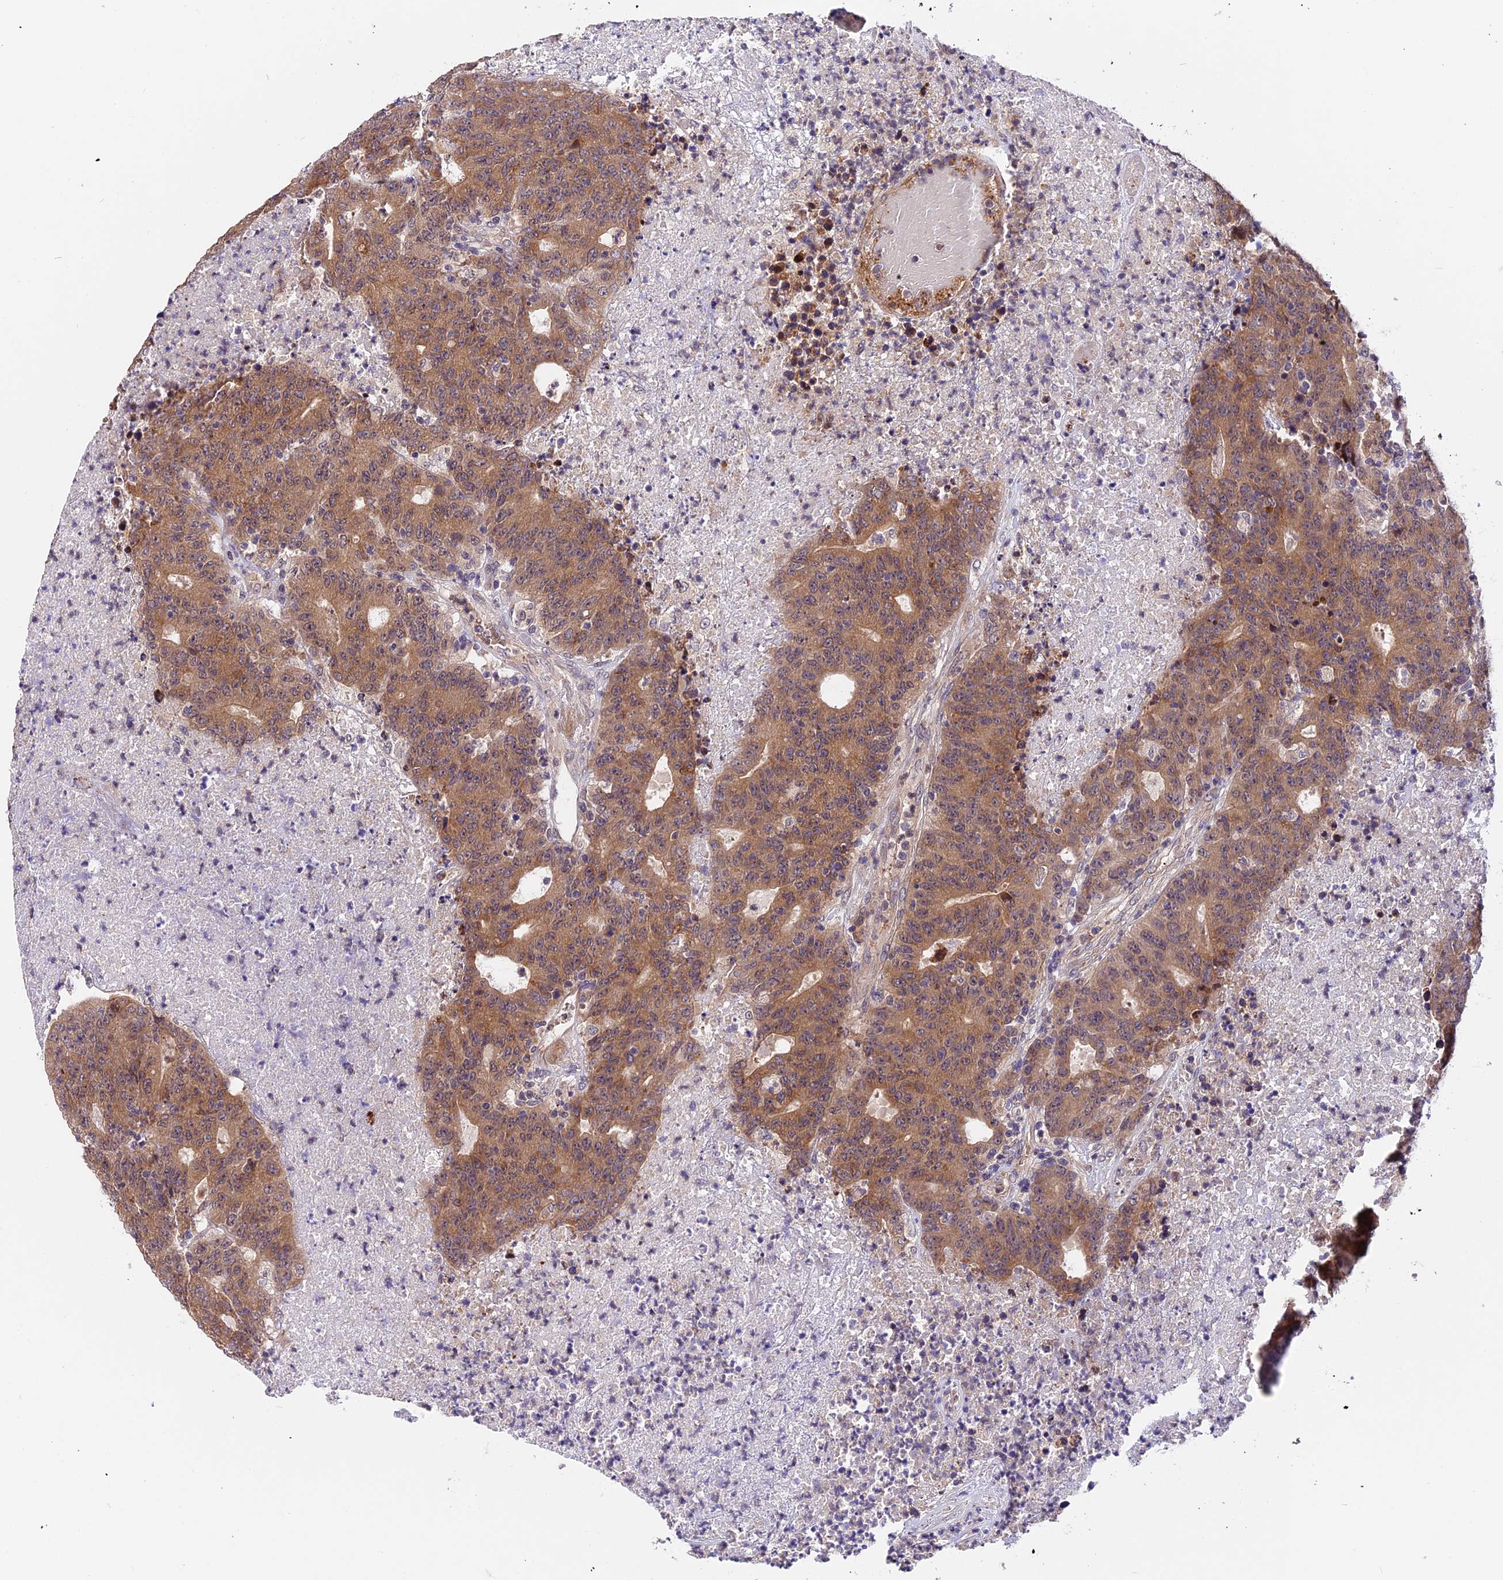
{"staining": {"intensity": "moderate", "quantity": ">75%", "location": "cytoplasmic/membranous"}, "tissue": "colorectal cancer", "cell_type": "Tumor cells", "image_type": "cancer", "snomed": [{"axis": "morphology", "description": "Adenocarcinoma, NOS"}, {"axis": "topography", "description": "Colon"}], "caption": "About >75% of tumor cells in adenocarcinoma (colorectal) show moderate cytoplasmic/membranous protein positivity as visualized by brown immunohistochemical staining.", "gene": "TRMT1", "patient": {"sex": "female", "age": 75}}